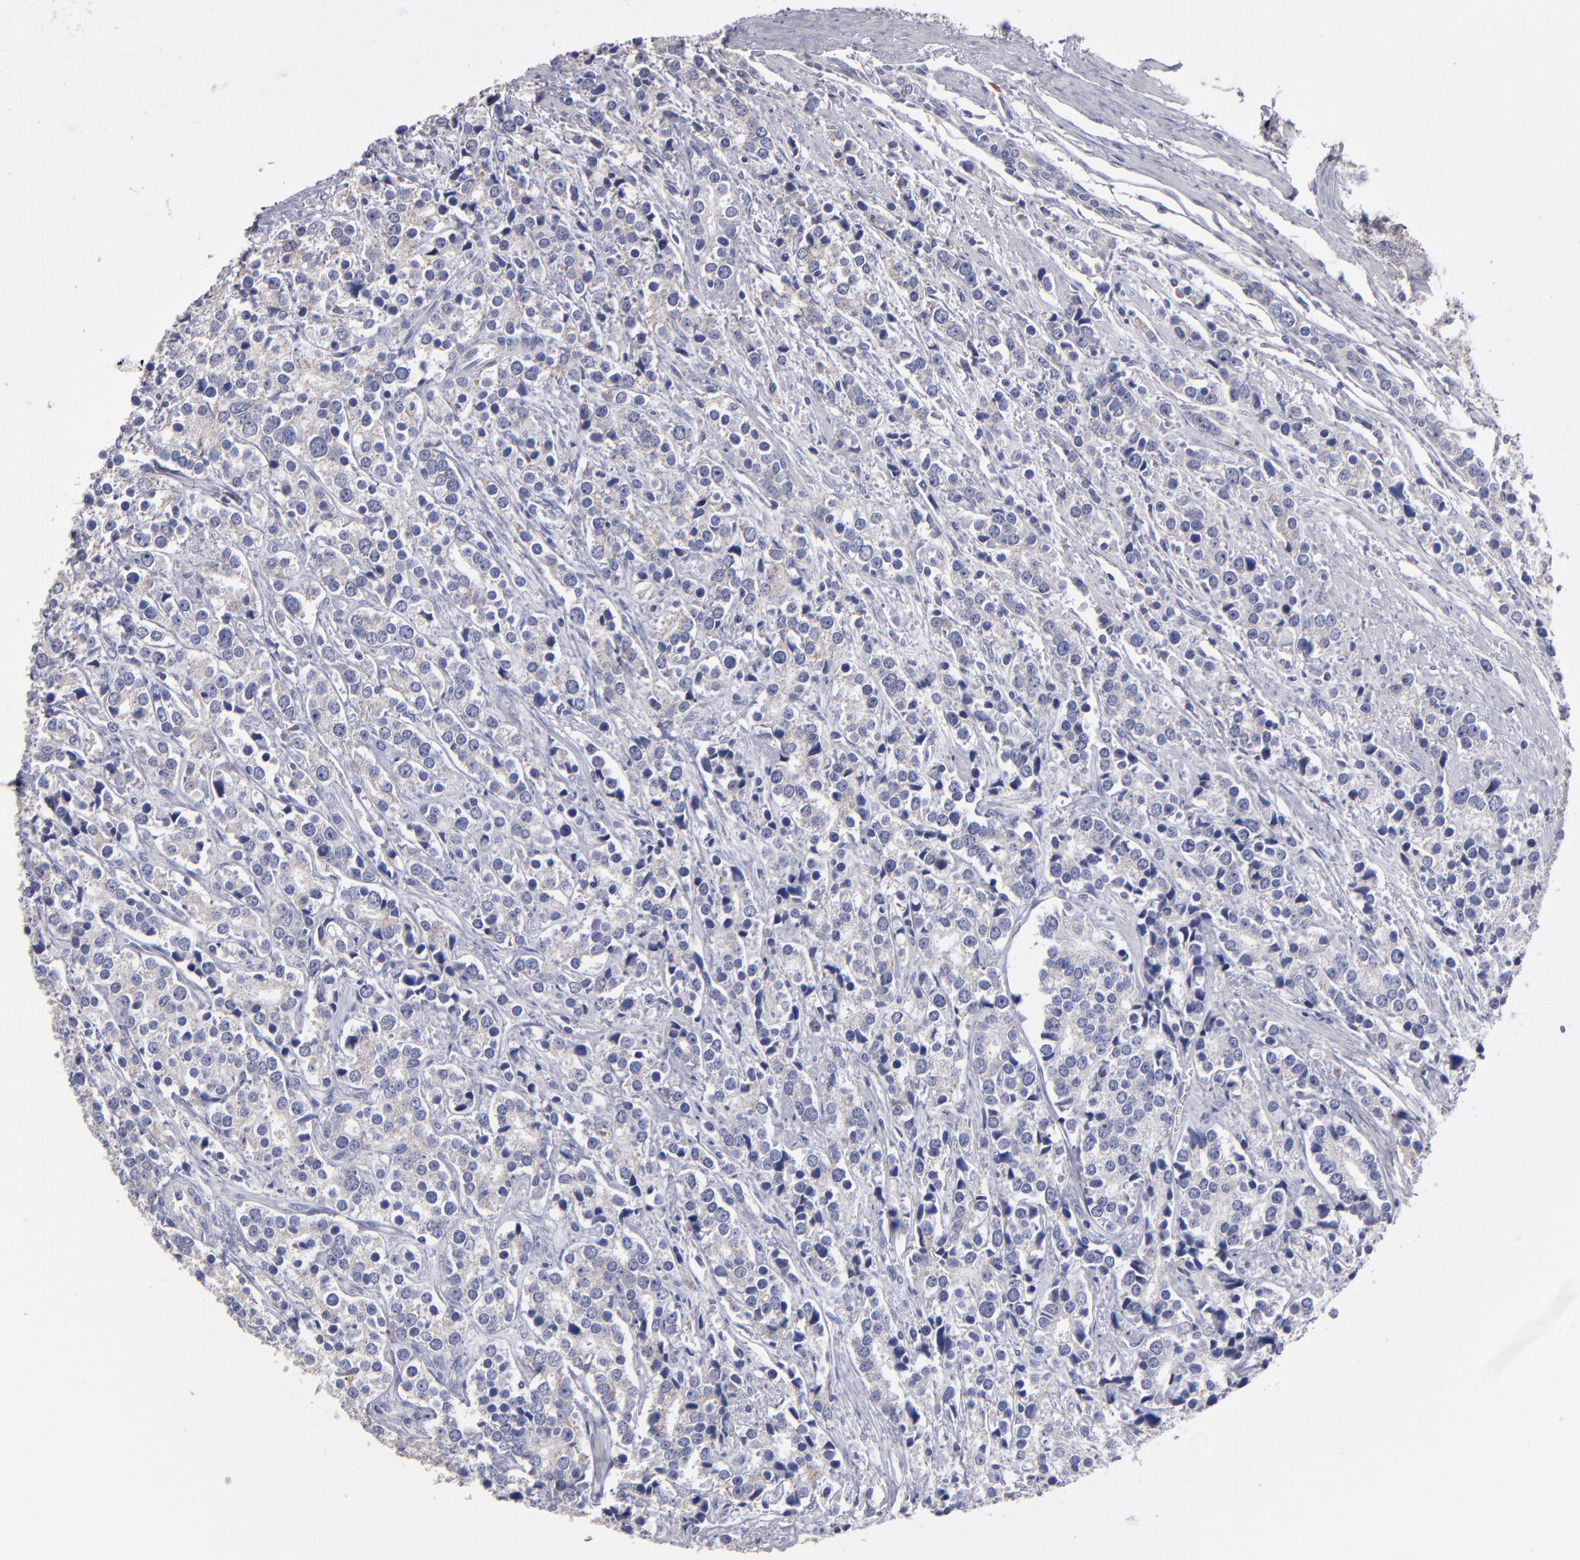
{"staining": {"intensity": "weak", "quantity": ">75%", "location": "cytoplasmic/membranous"}, "tissue": "prostate cancer", "cell_type": "Tumor cells", "image_type": "cancer", "snomed": [{"axis": "morphology", "description": "Adenocarcinoma, High grade"}, {"axis": "topography", "description": "Prostate"}], "caption": "Tumor cells demonstrate low levels of weak cytoplasmic/membranous positivity in about >75% of cells in prostate adenocarcinoma (high-grade). The protein of interest is shown in brown color, while the nuclei are stained blue.", "gene": "FGR", "patient": {"sex": "male", "age": 71}}